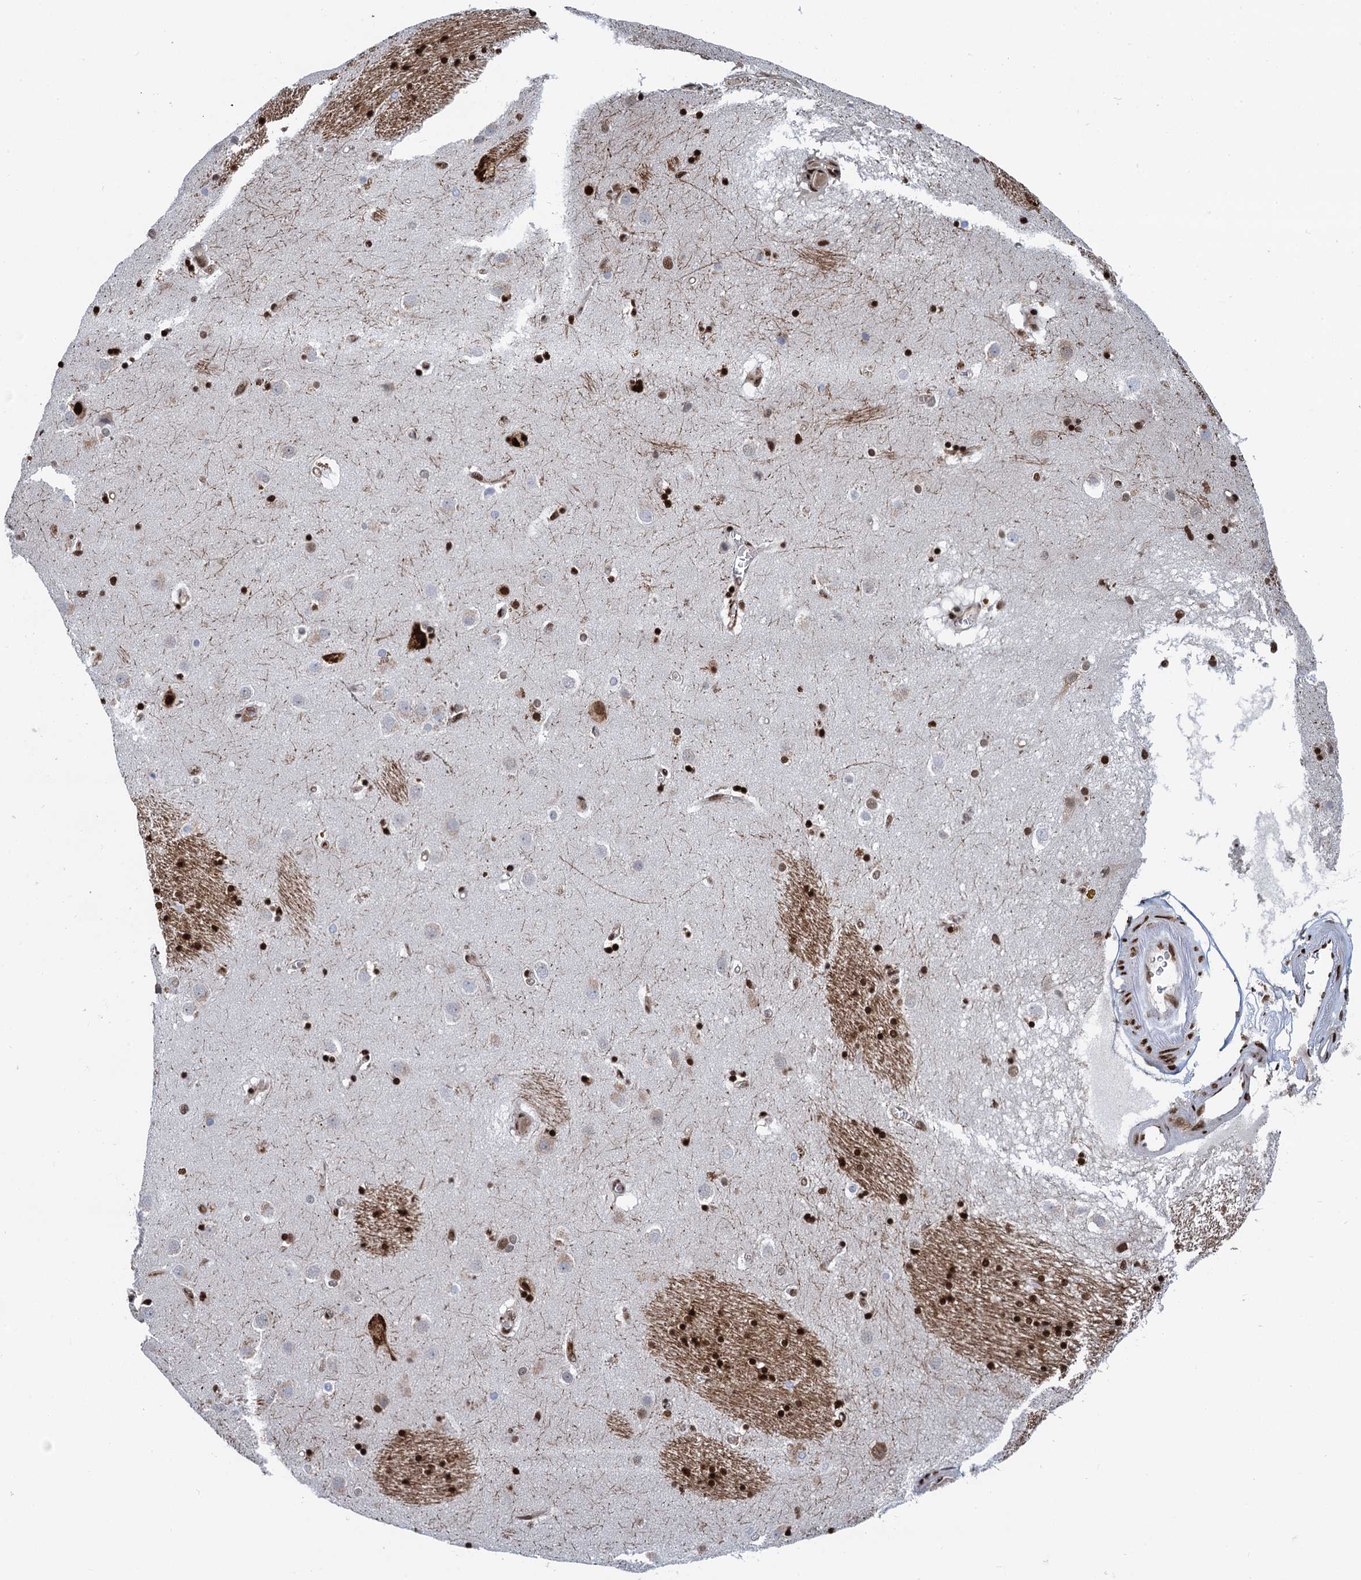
{"staining": {"intensity": "strong", "quantity": "25%-75%", "location": "nuclear"}, "tissue": "caudate", "cell_type": "Glial cells", "image_type": "normal", "snomed": [{"axis": "morphology", "description": "Normal tissue, NOS"}, {"axis": "topography", "description": "Lateral ventricle wall"}], "caption": "Unremarkable caudate reveals strong nuclear positivity in approximately 25%-75% of glial cells, visualized by immunohistochemistry.", "gene": "PPP4R1", "patient": {"sex": "male", "age": 70}}